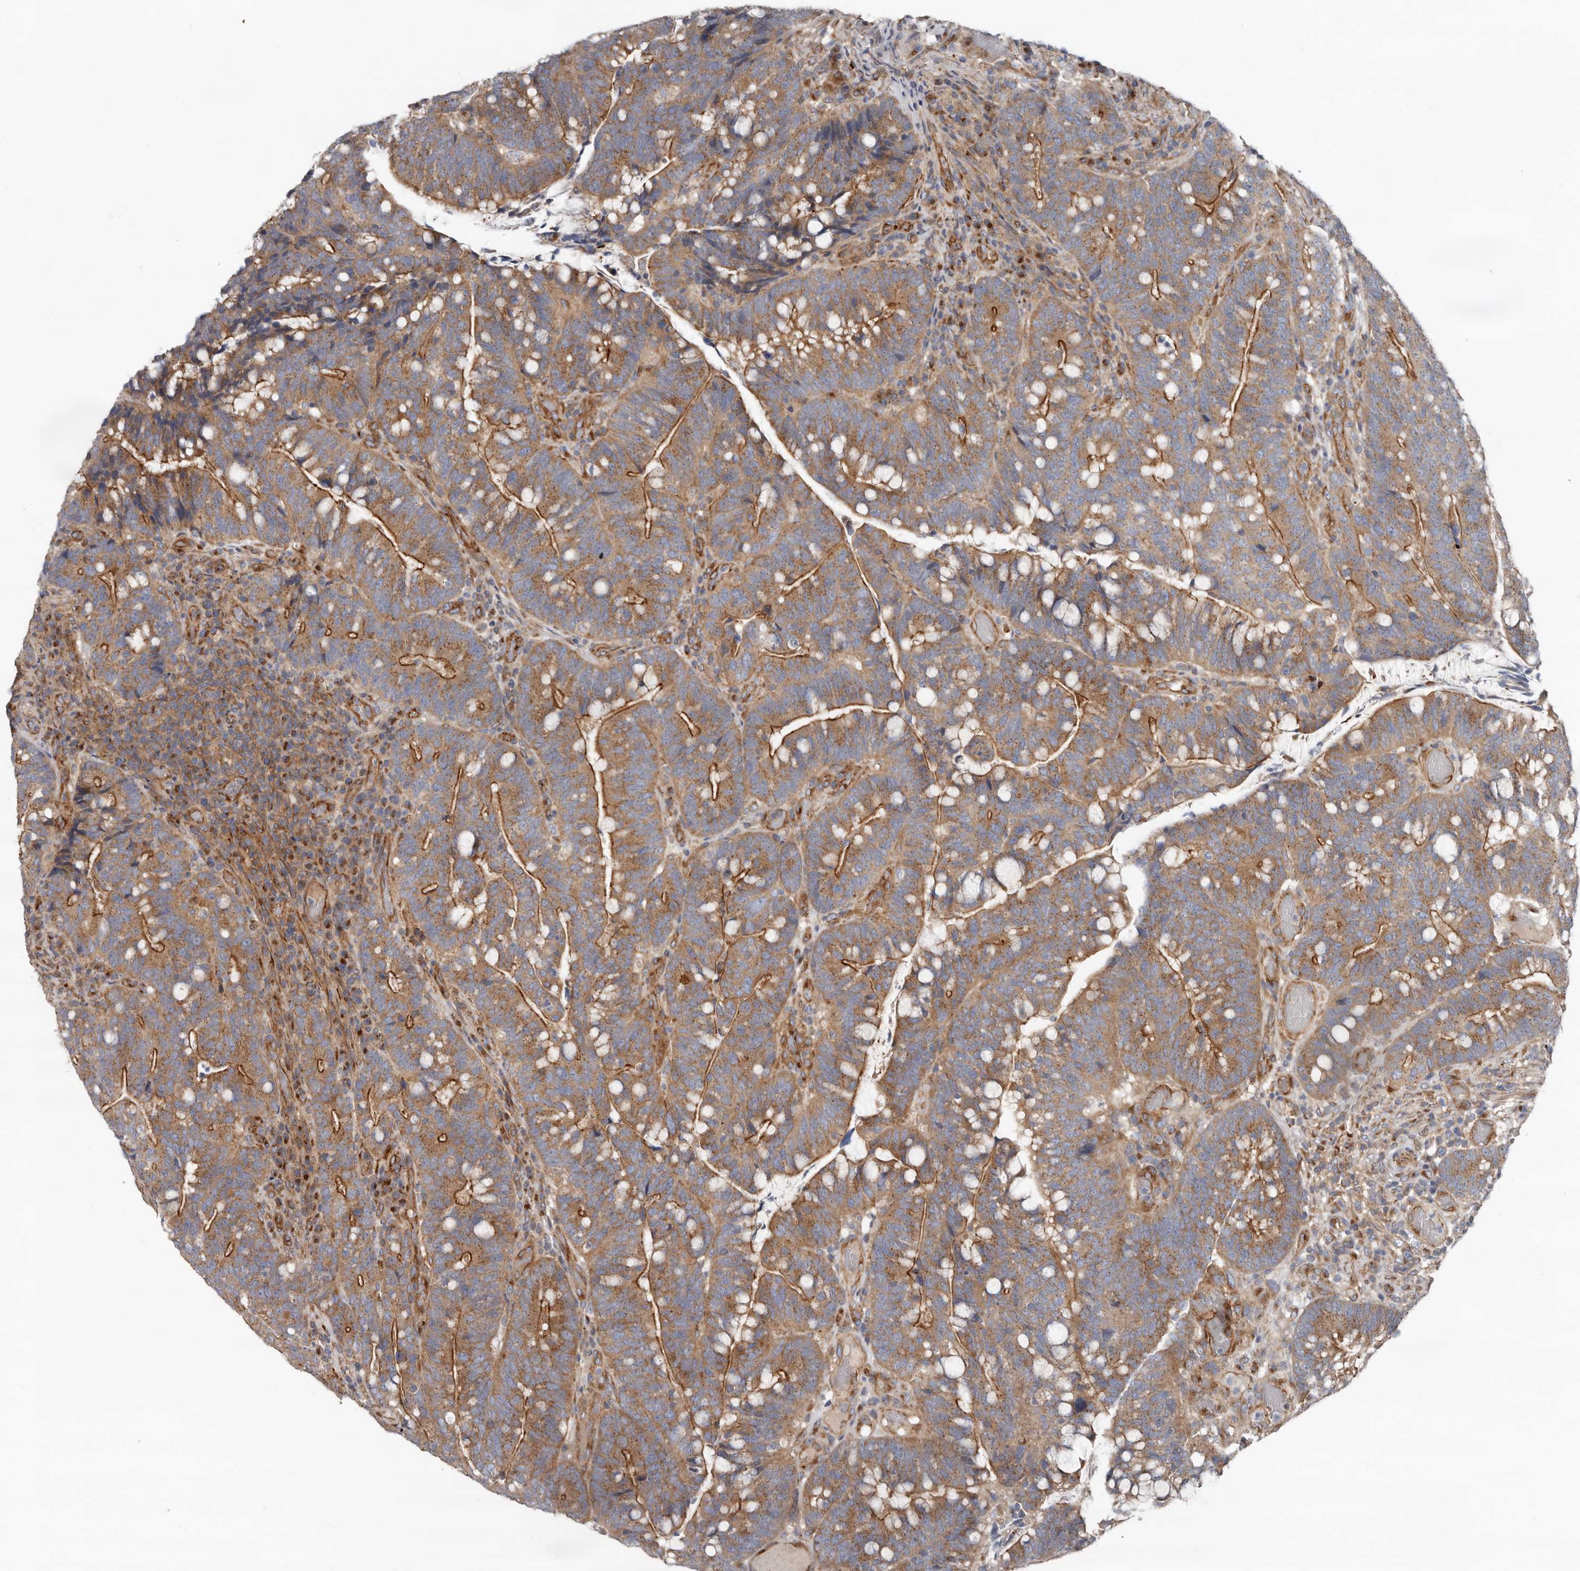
{"staining": {"intensity": "moderate", "quantity": ">75%", "location": "cytoplasmic/membranous"}, "tissue": "colorectal cancer", "cell_type": "Tumor cells", "image_type": "cancer", "snomed": [{"axis": "morphology", "description": "Adenocarcinoma, NOS"}, {"axis": "topography", "description": "Colon"}], "caption": "This is a photomicrograph of immunohistochemistry staining of colorectal cancer, which shows moderate expression in the cytoplasmic/membranous of tumor cells.", "gene": "LUZP1", "patient": {"sex": "female", "age": 66}}